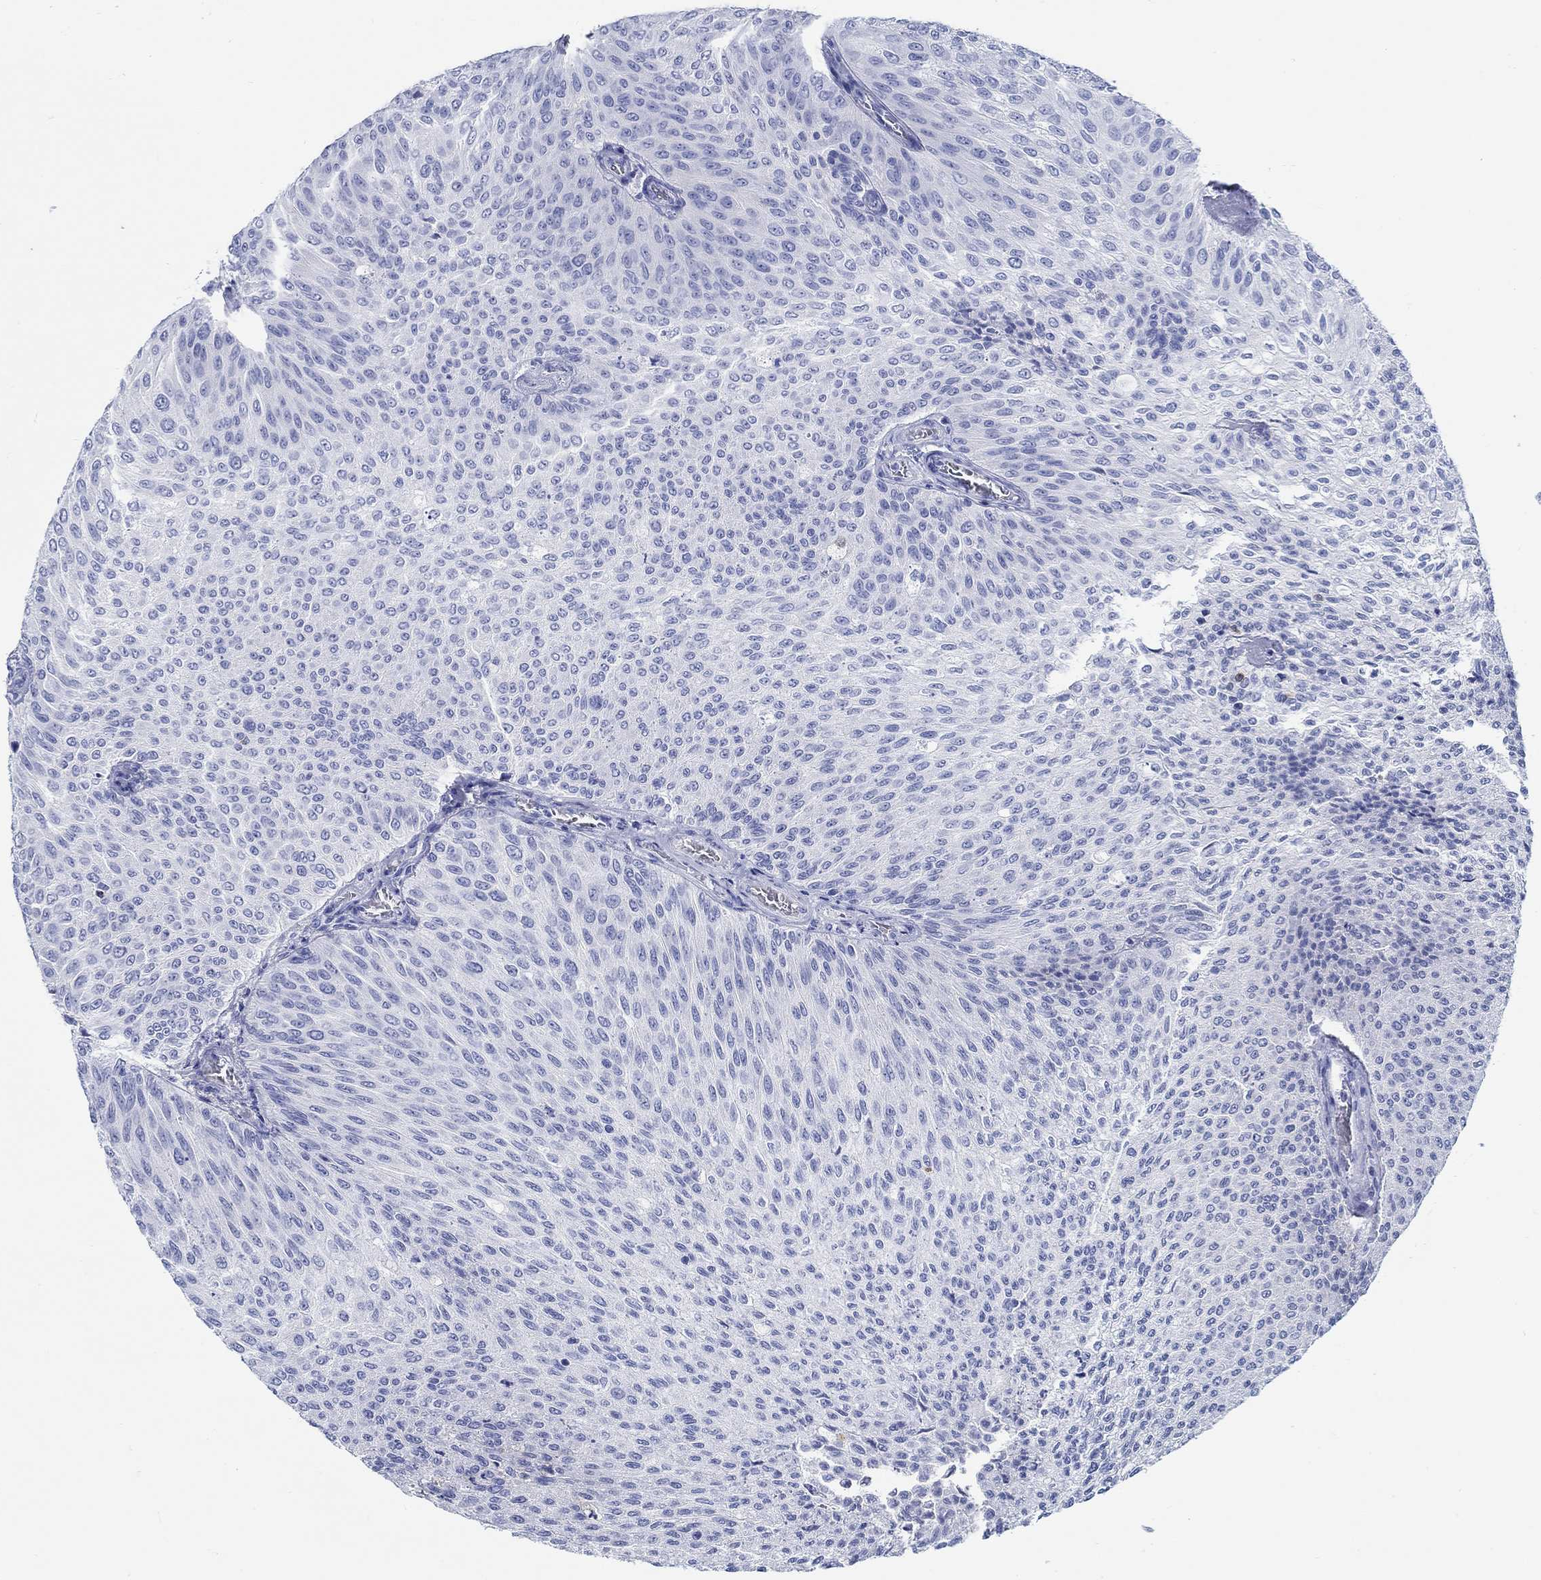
{"staining": {"intensity": "negative", "quantity": "none", "location": "none"}, "tissue": "urothelial cancer", "cell_type": "Tumor cells", "image_type": "cancer", "snomed": [{"axis": "morphology", "description": "Urothelial carcinoma, Low grade"}, {"axis": "topography", "description": "Ureter, NOS"}, {"axis": "topography", "description": "Urinary bladder"}], "caption": "This is a photomicrograph of immunohistochemistry staining of urothelial carcinoma (low-grade), which shows no staining in tumor cells.", "gene": "FBXO2", "patient": {"sex": "male", "age": 78}}